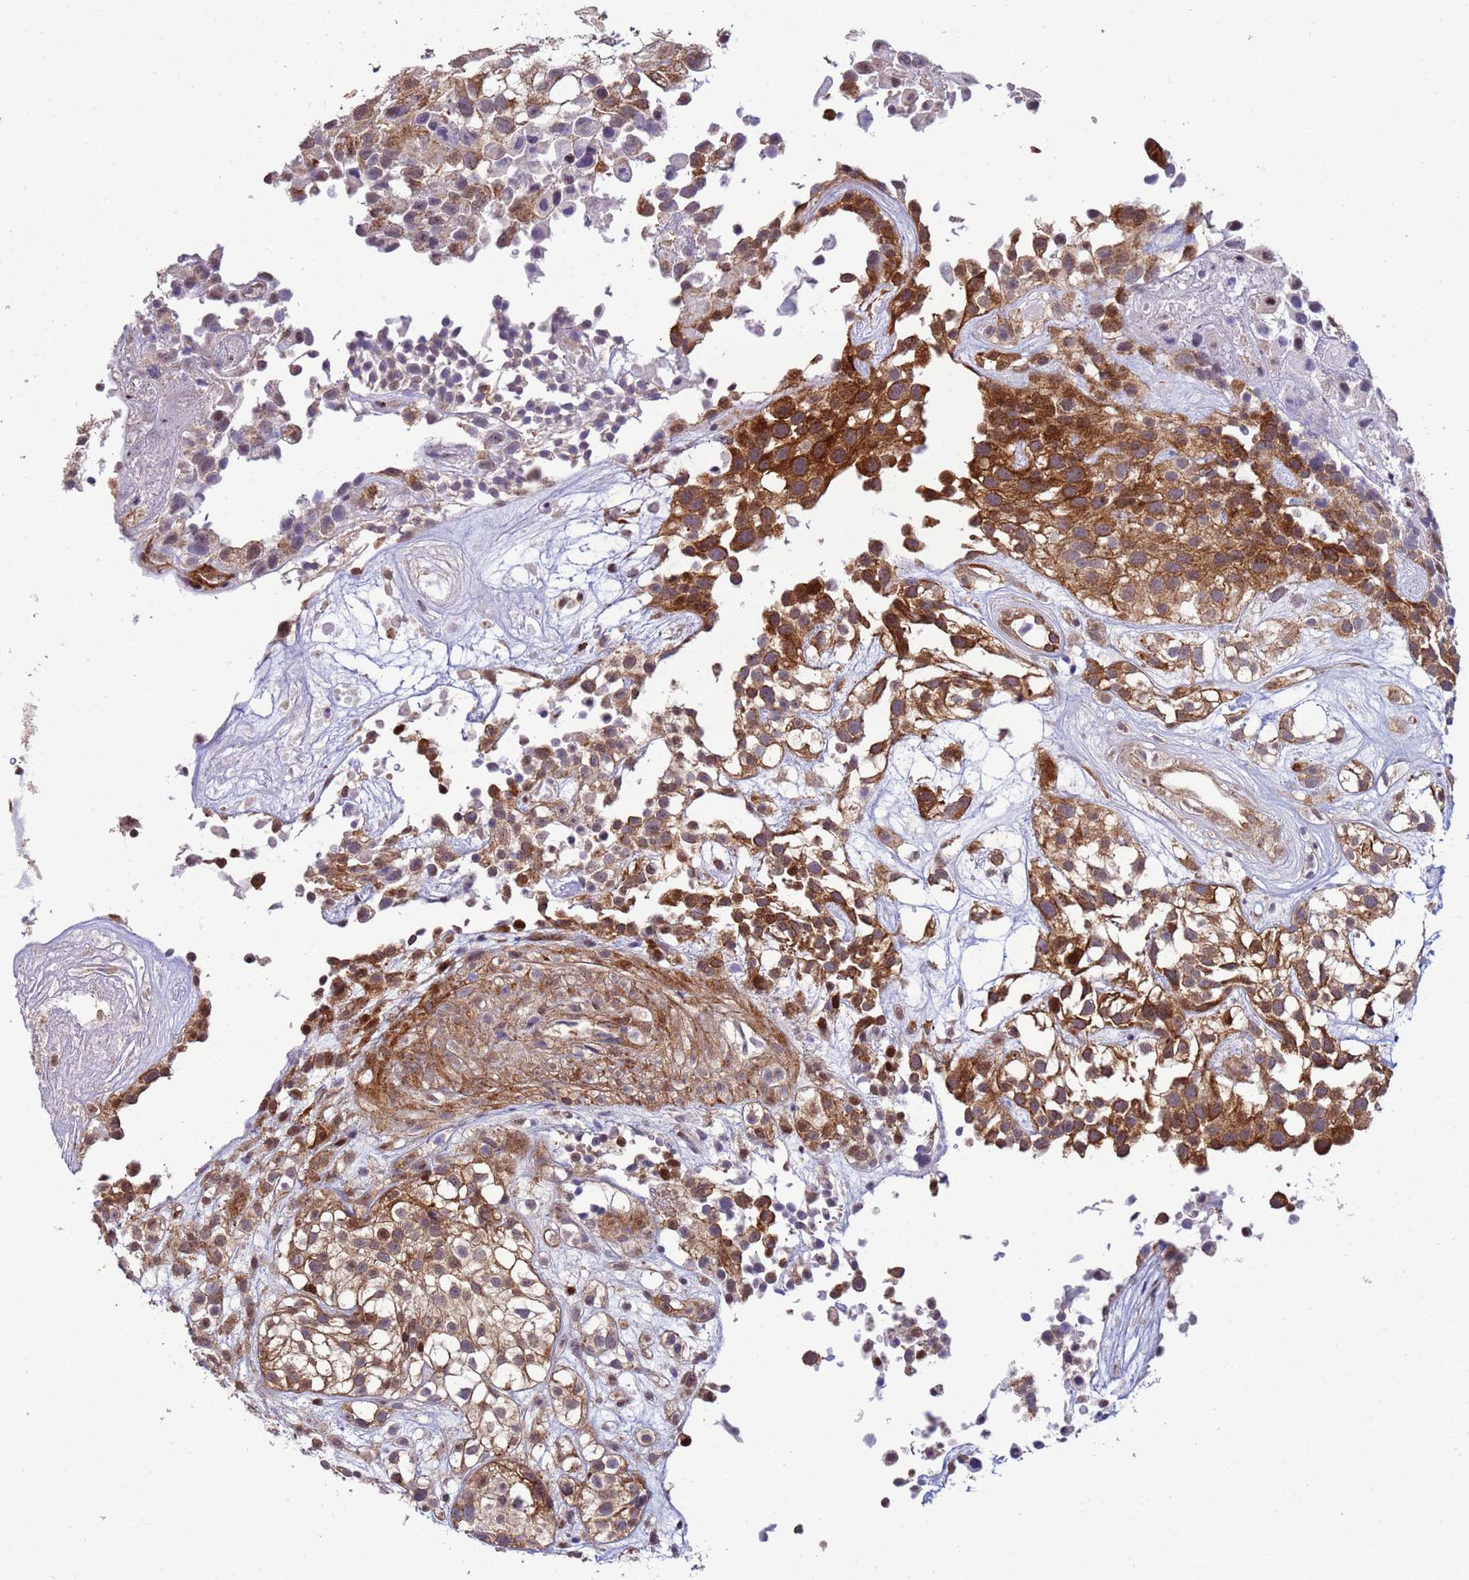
{"staining": {"intensity": "moderate", "quantity": ">75%", "location": "cytoplasmic/membranous"}, "tissue": "urothelial cancer", "cell_type": "Tumor cells", "image_type": "cancer", "snomed": [{"axis": "morphology", "description": "Urothelial carcinoma, High grade"}, {"axis": "topography", "description": "Urinary bladder"}], "caption": "Human urothelial carcinoma (high-grade) stained with a brown dye displays moderate cytoplasmic/membranous positive expression in about >75% of tumor cells.", "gene": "TRIP6", "patient": {"sex": "male", "age": 56}}